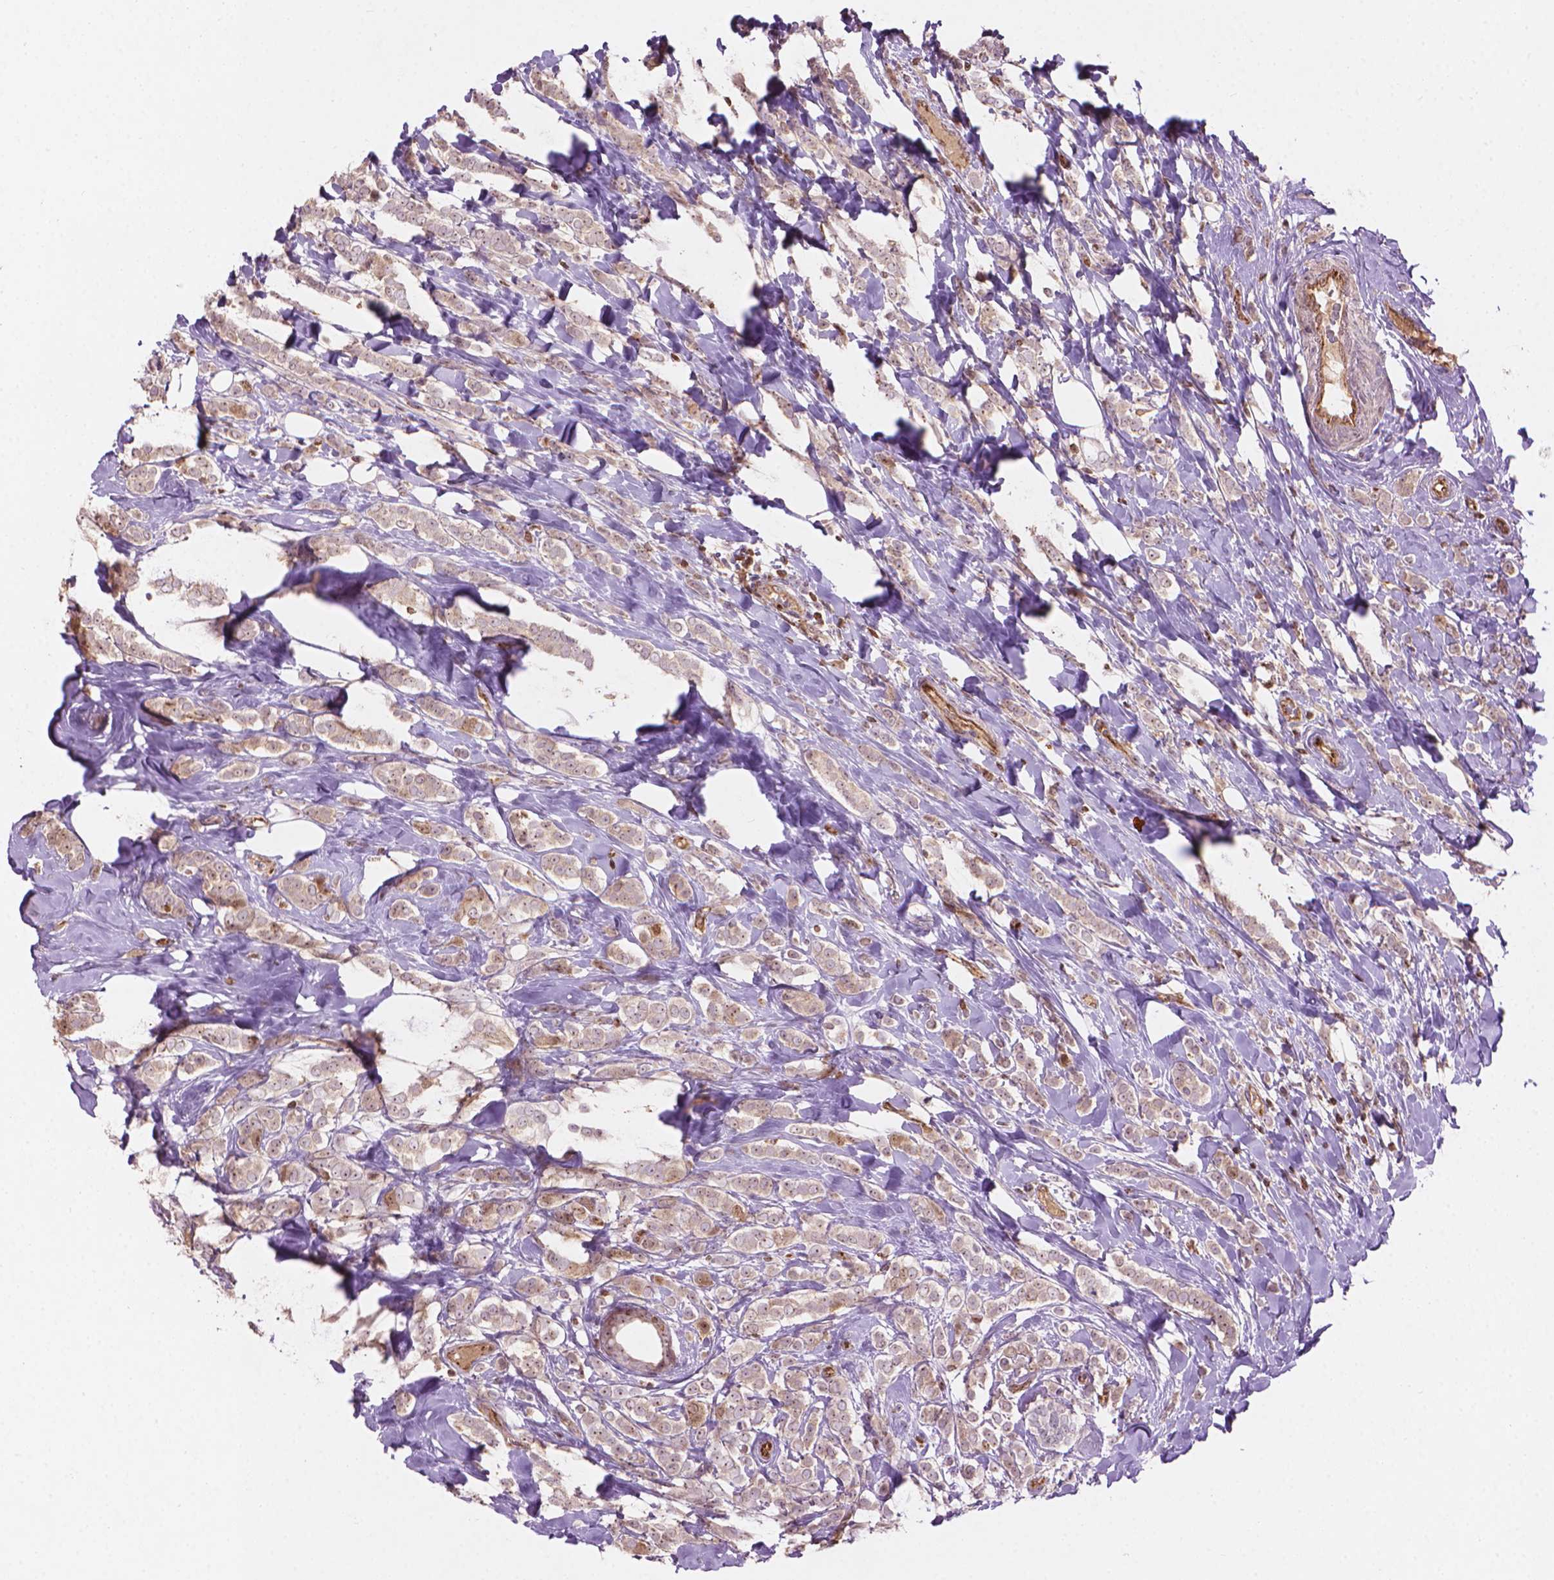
{"staining": {"intensity": "weak", "quantity": ">75%", "location": "cytoplasmic/membranous,nuclear"}, "tissue": "breast cancer", "cell_type": "Tumor cells", "image_type": "cancer", "snomed": [{"axis": "morphology", "description": "Lobular carcinoma"}, {"axis": "topography", "description": "Breast"}], "caption": "A brown stain shows weak cytoplasmic/membranous and nuclear positivity of a protein in human breast lobular carcinoma tumor cells.", "gene": "SMC2", "patient": {"sex": "female", "age": 49}}